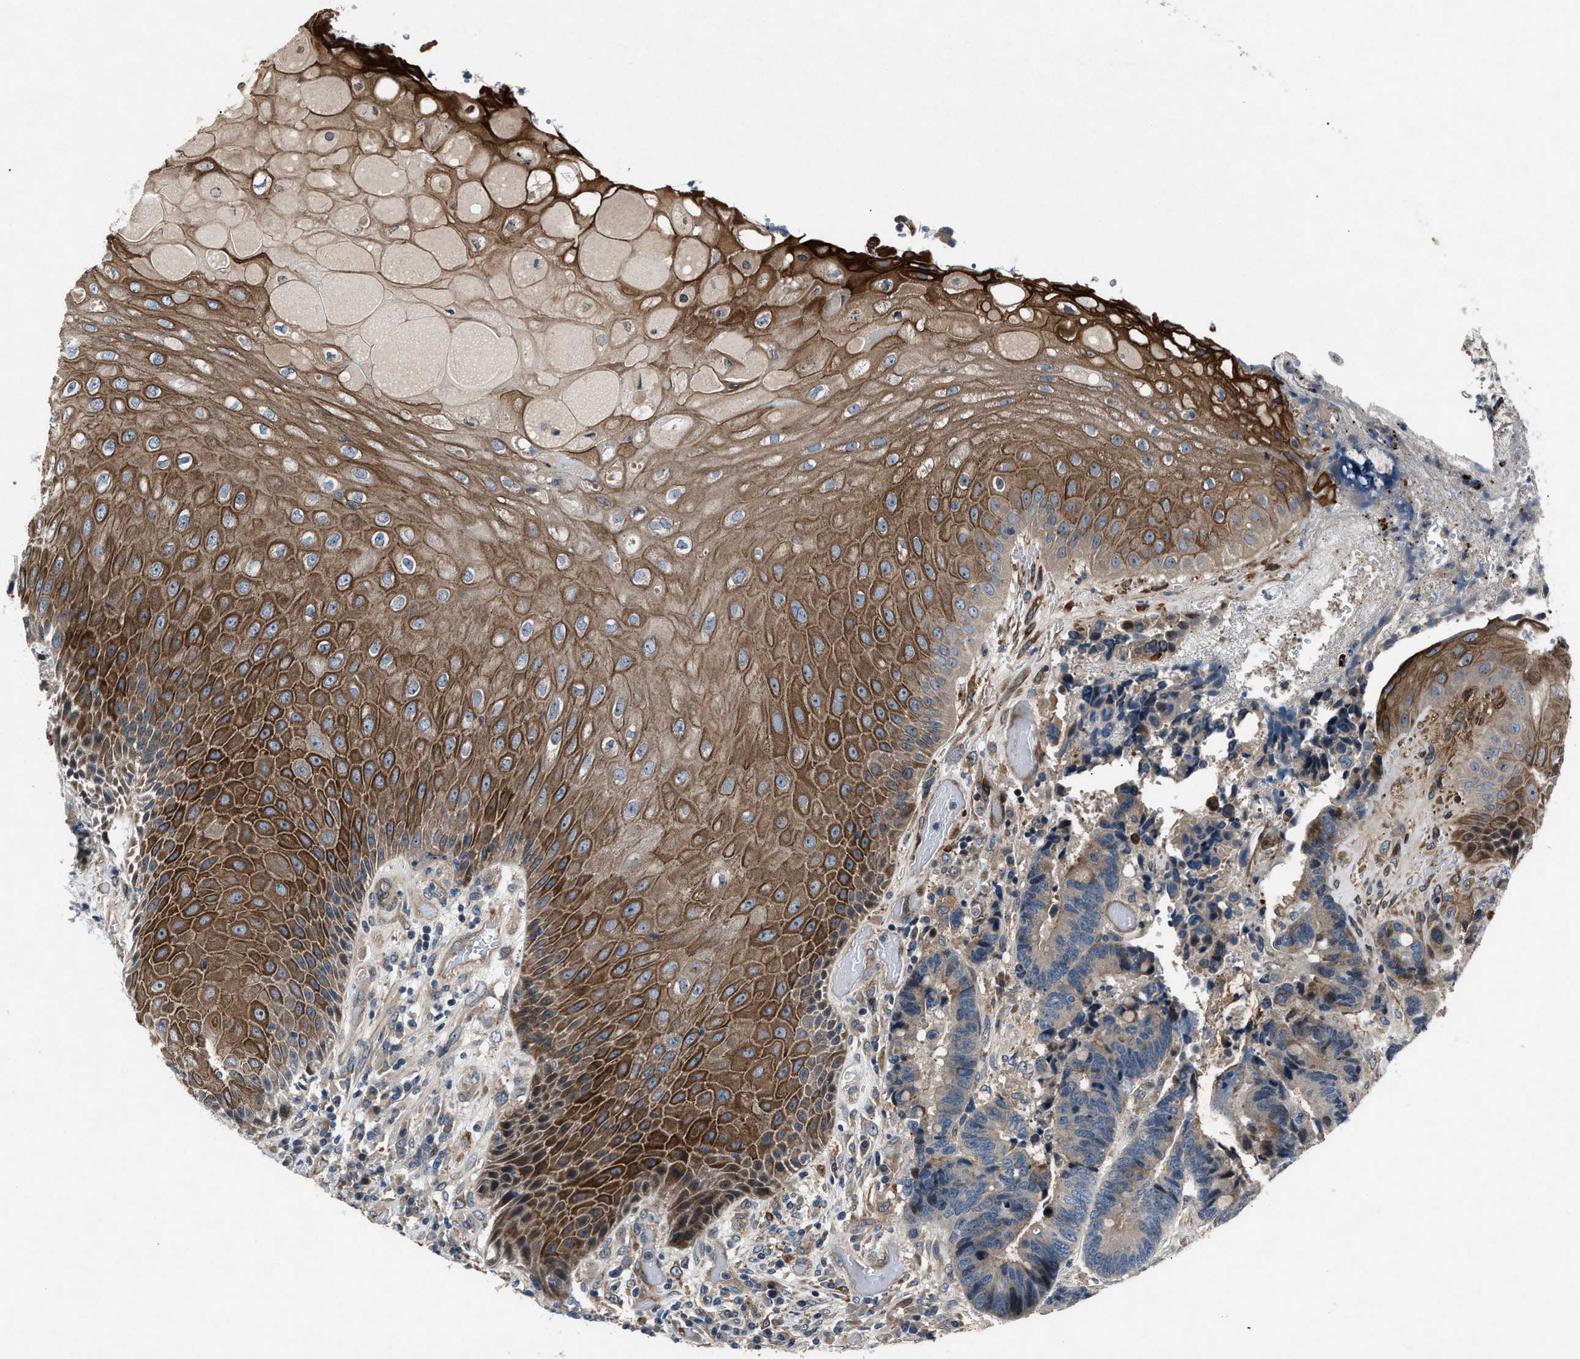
{"staining": {"intensity": "moderate", "quantity": "<25%", "location": "cytoplasmic/membranous"}, "tissue": "colorectal cancer", "cell_type": "Tumor cells", "image_type": "cancer", "snomed": [{"axis": "morphology", "description": "Adenocarcinoma, NOS"}, {"axis": "topography", "description": "Rectum"}, {"axis": "topography", "description": "Anal"}], "caption": "Tumor cells reveal moderate cytoplasmic/membranous expression in about <25% of cells in colorectal adenocarcinoma.", "gene": "DYNC2I1", "patient": {"sex": "female", "age": 89}}